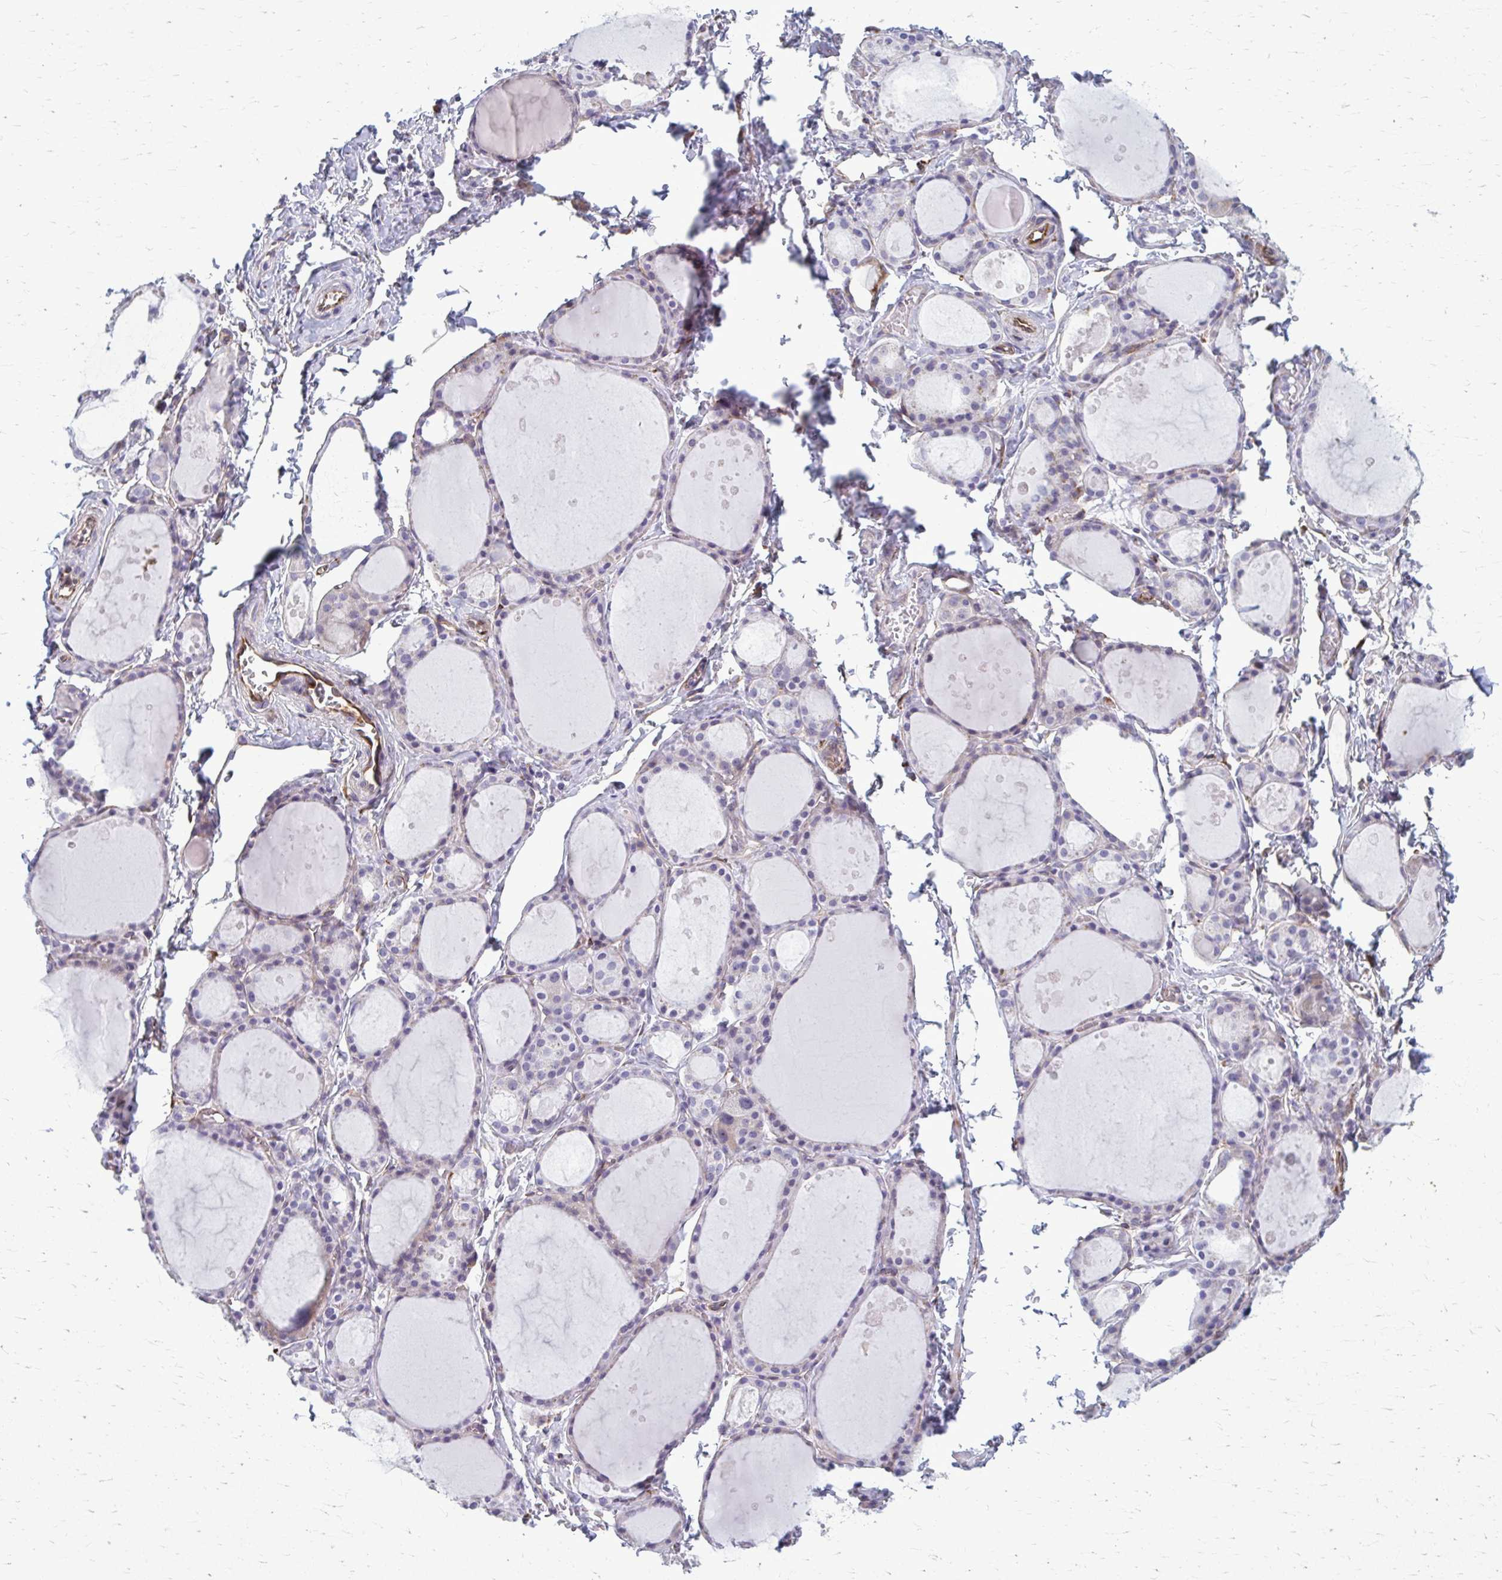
{"staining": {"intensity": "negative", "quantity": "none", "location": "none"}, "tissue": "thyroid gland", "cell_type": "Glandular cells", "image_type": "normal", "snomed": [{"axis": "morphology", "description": "Normal tissue, NOS"}, {"axis": "topography", "description": "Thyroid gland"}], "caption": "Immunohistochemical staining of normal human thyroid gland exhibits no significant expression in glandular cells. The staining was performed using DAB to visualize the protein expression in brown, while the nuclei were stained in blue with hematoxylin (Magnification: 20x).", "gene": "DEPP1", "patient": {"sex": "male", "age": 68}}